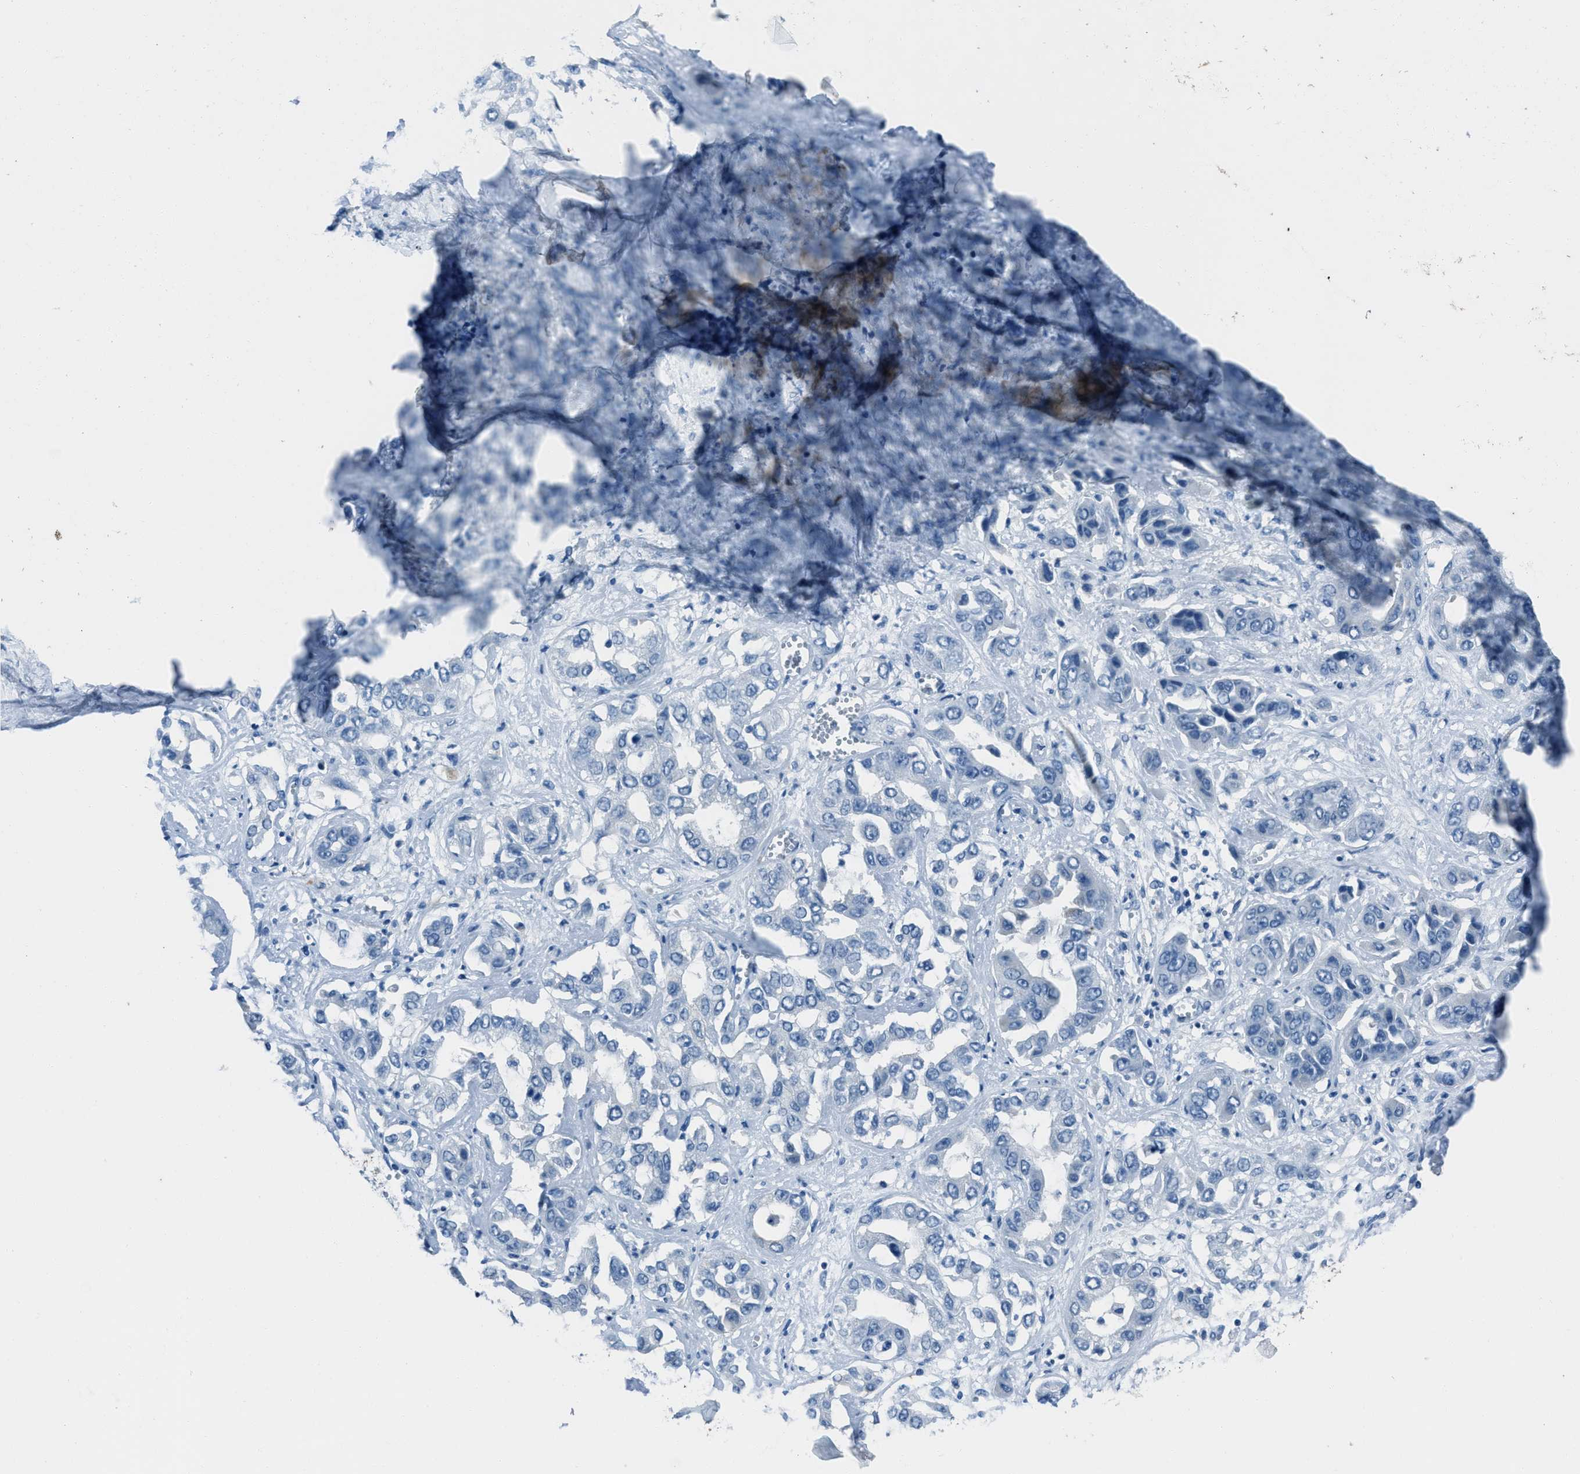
{"staining": {"intensity": "negative", "quantity": "none", "location": "none"}, "tissue": "liver cancer", "cell_type": "Tumor cells", "image_type": "cancer", "snomed": [{"axis": "morphology", "description": "Cholangiocarcinoma"}, {"axis": "topography", "description": "Liver"}], "caption": "Immunohistochemical staining of human liver cancer displays no significant positivity in tumor cells.", "gene": "AMACR", "patient": {"sex": "female", "age": 52}}